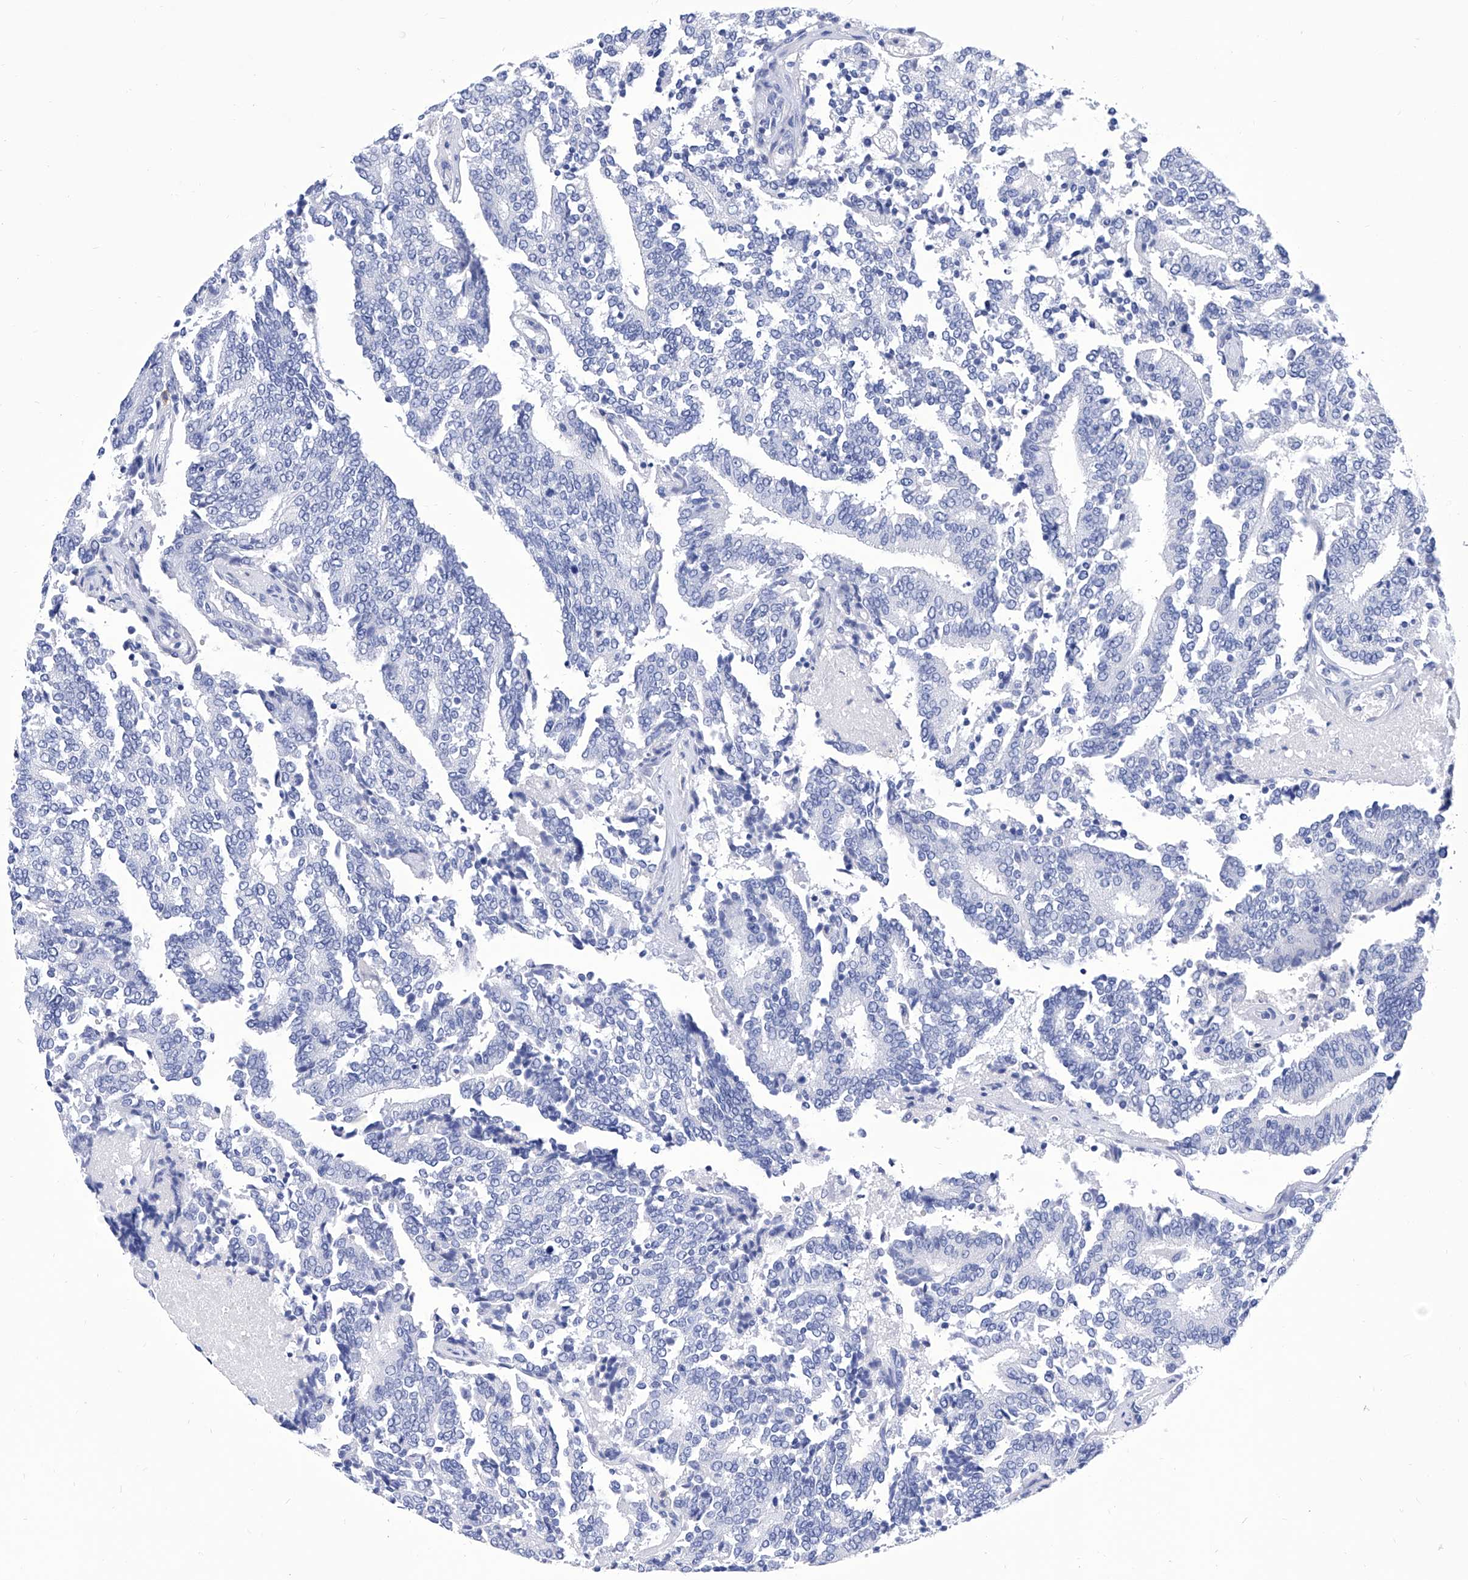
{"staining": {"intensity": "negative", "quantity": "none", "location": "none"}, "tissue": "prostate cancer", "cell_type": "Tumor cells", "image_type": "cancer", "snomed": [{"axis": "morphology", "description": "Normal tissue, NOS"}, {"axis": "morphology", "description": "Adenocarcinoma, High grade"}, {"axis": "topography", "description": "Prostate"}, {"axis": "topography", "description": "Seminal veicle"}], "caption": "This photomicrograph is of prostate cancer (adenocarcinoma (high-grade)) stained with IHC to label a protein in brown with the nuclei are counter-stained blue. There is no positivity in tumor cells. (DAB (3,3'-diaminobenzidine) IHC visualized using brightfield microscopy, high magnification).", "gene": "IFNL2", "patient": {"sex": "male", "age": 55}}